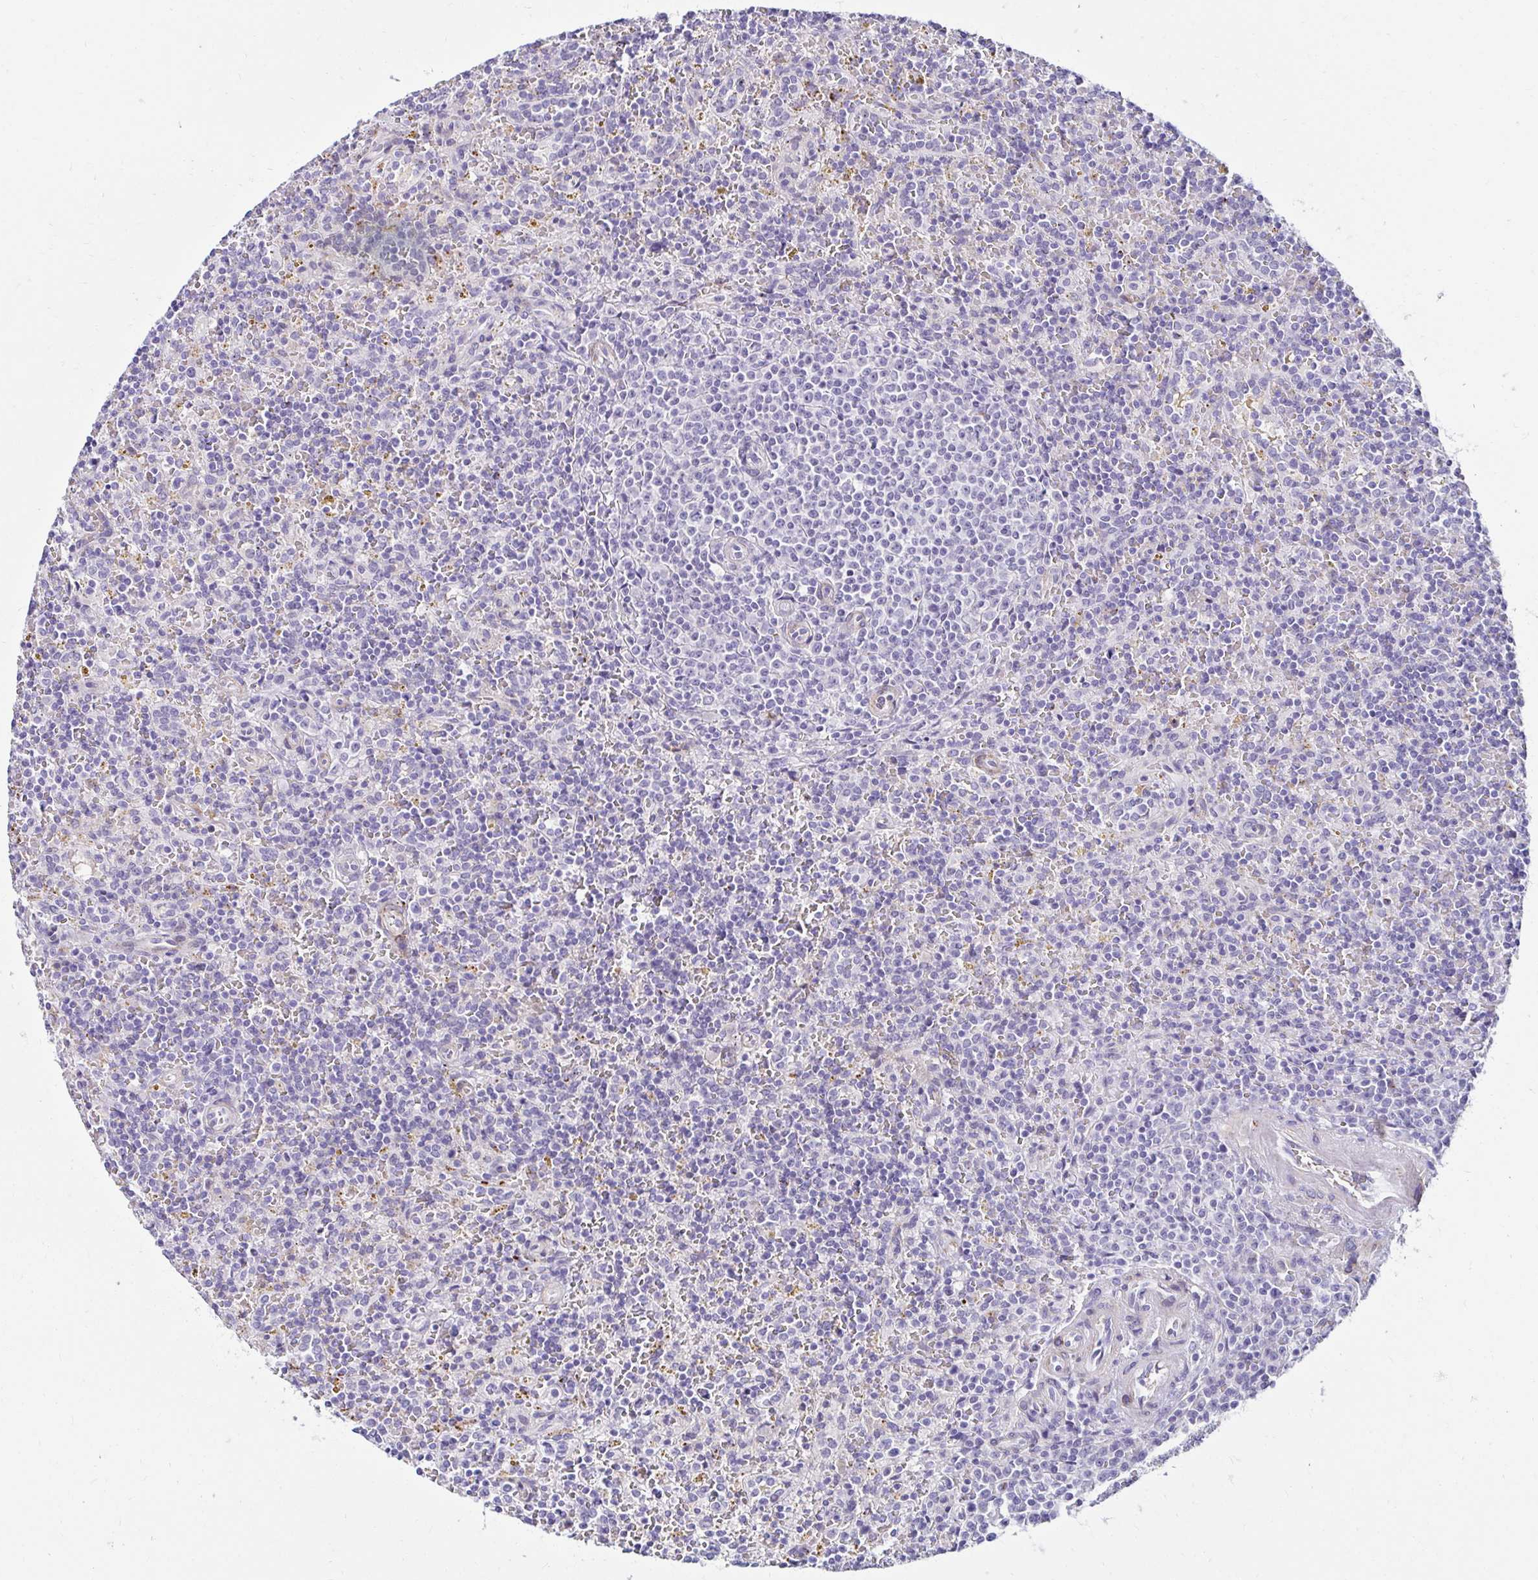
{"staining": {"intensity": "negative", "quantity": "none", "location": "none"}, "tissue": "lymphoma", "cell_type": "Tumor cells", "image_type": "cancer", "snomed": [{"axis": "morphology", "description": "Malignant lymphoma, non-Hodgkin's type, Low grade"}, {"axis": "topography", "description": "Spleen"}], "caption": "High power microscopy micrograph of an immunohistochemistry photomicrograph of lymphoma, revealing no significant positivity in tumor cells.", "gene": "ANKRD62", "patient": {"sex": "male", "age": 67}}